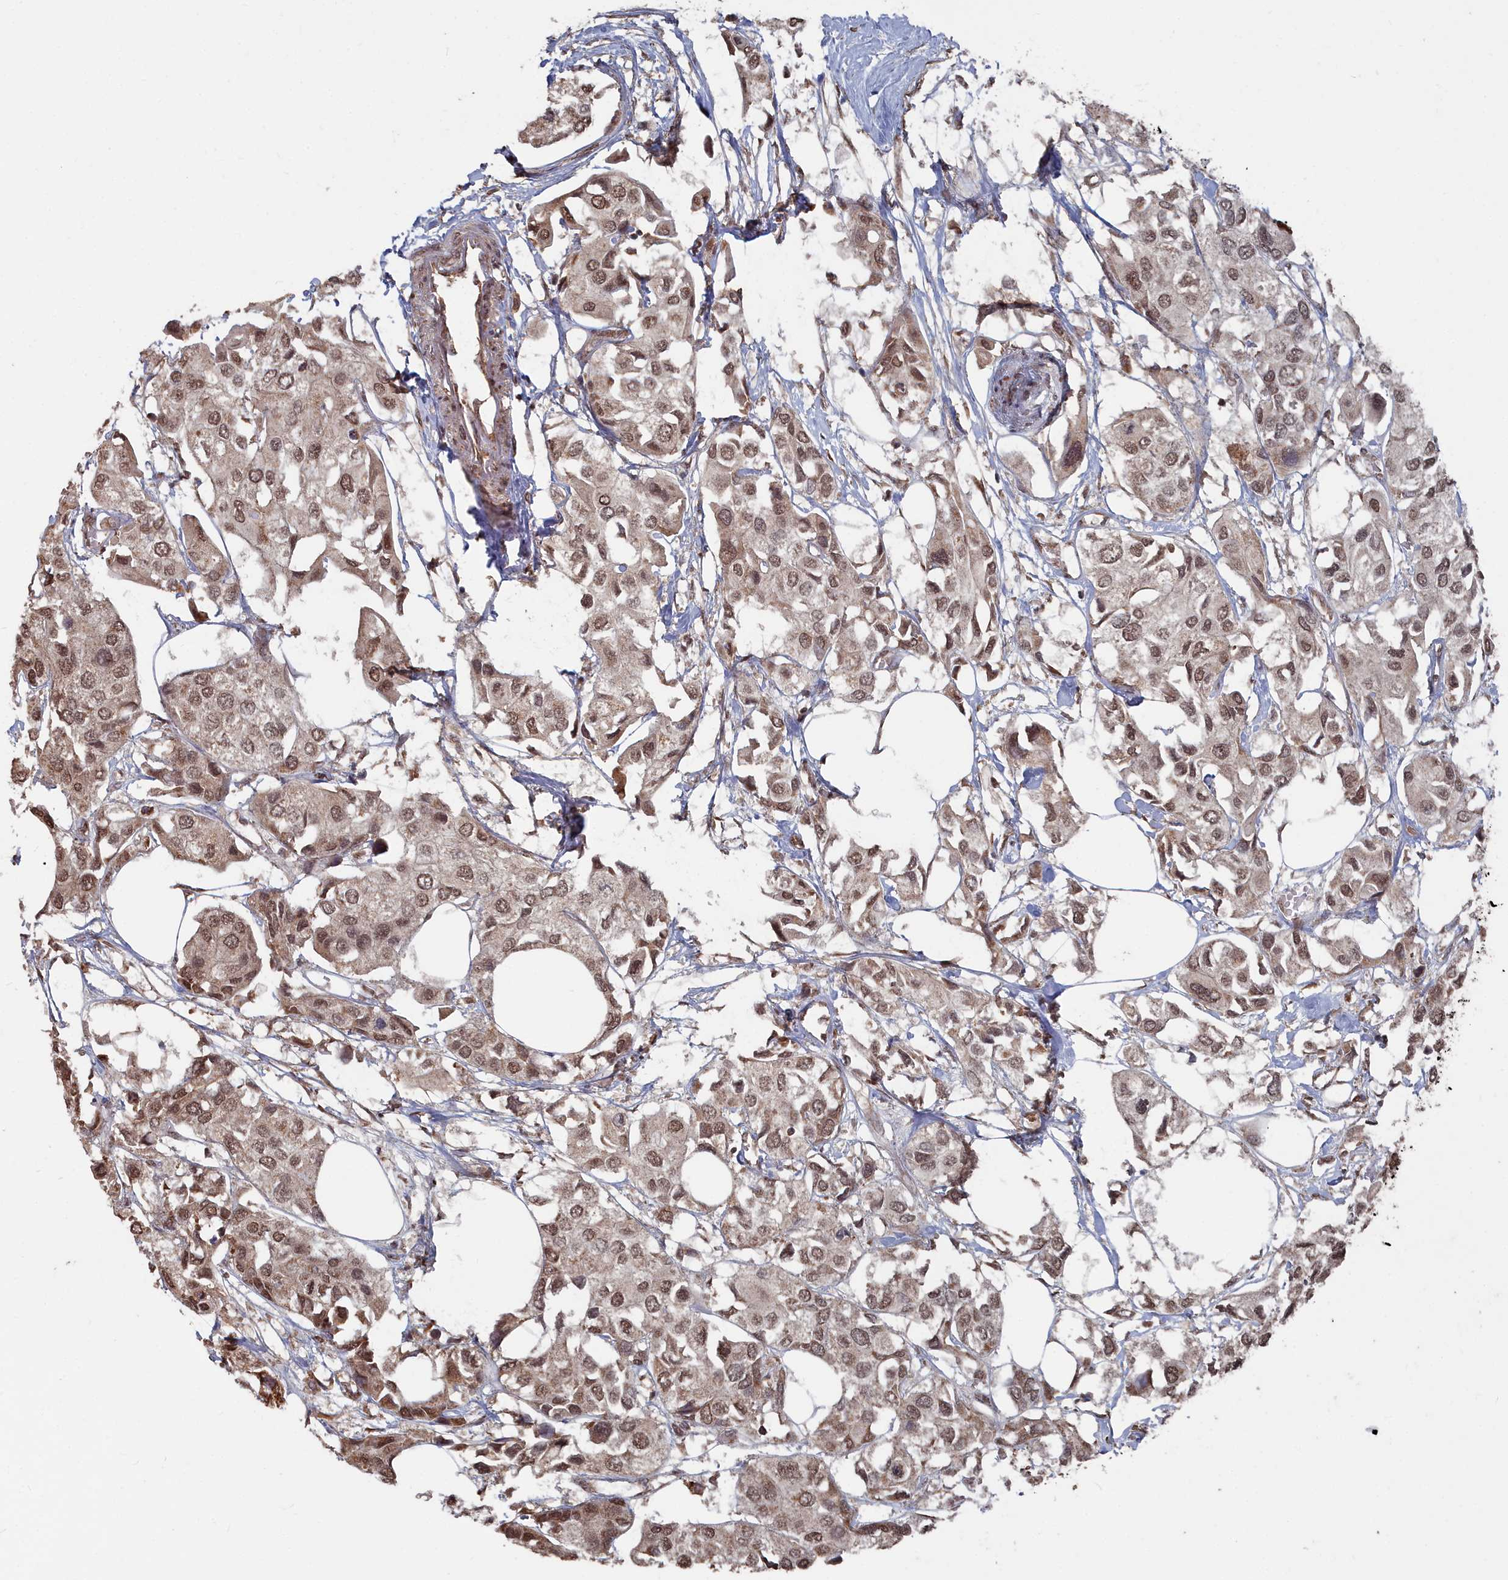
{"staining": {"intensity": "moderate", "quantity": ">75%", "location": "nuclear"}, "tissue": "urothelial cancer", "cell_type": "Tumor cells", "image_type": "cancer", "snomed": [{"axis": "morphology", "description": "Urothelial carcinoma, High grade"}, {"axis": "topography", "description": "Urinary bladder"}], "caption": "IHC micrograph of neoplastic tissue: human high-grade urothelial carcinoma stained using immunohistochemistry (IHC) demonstrates medium levels of moderate protein expression localized specifically in the nuclear of tumor cells, appearing as a nuclear brown color.", "gene": "CCNP", "patient": {"sex": "male", "age": 64}}